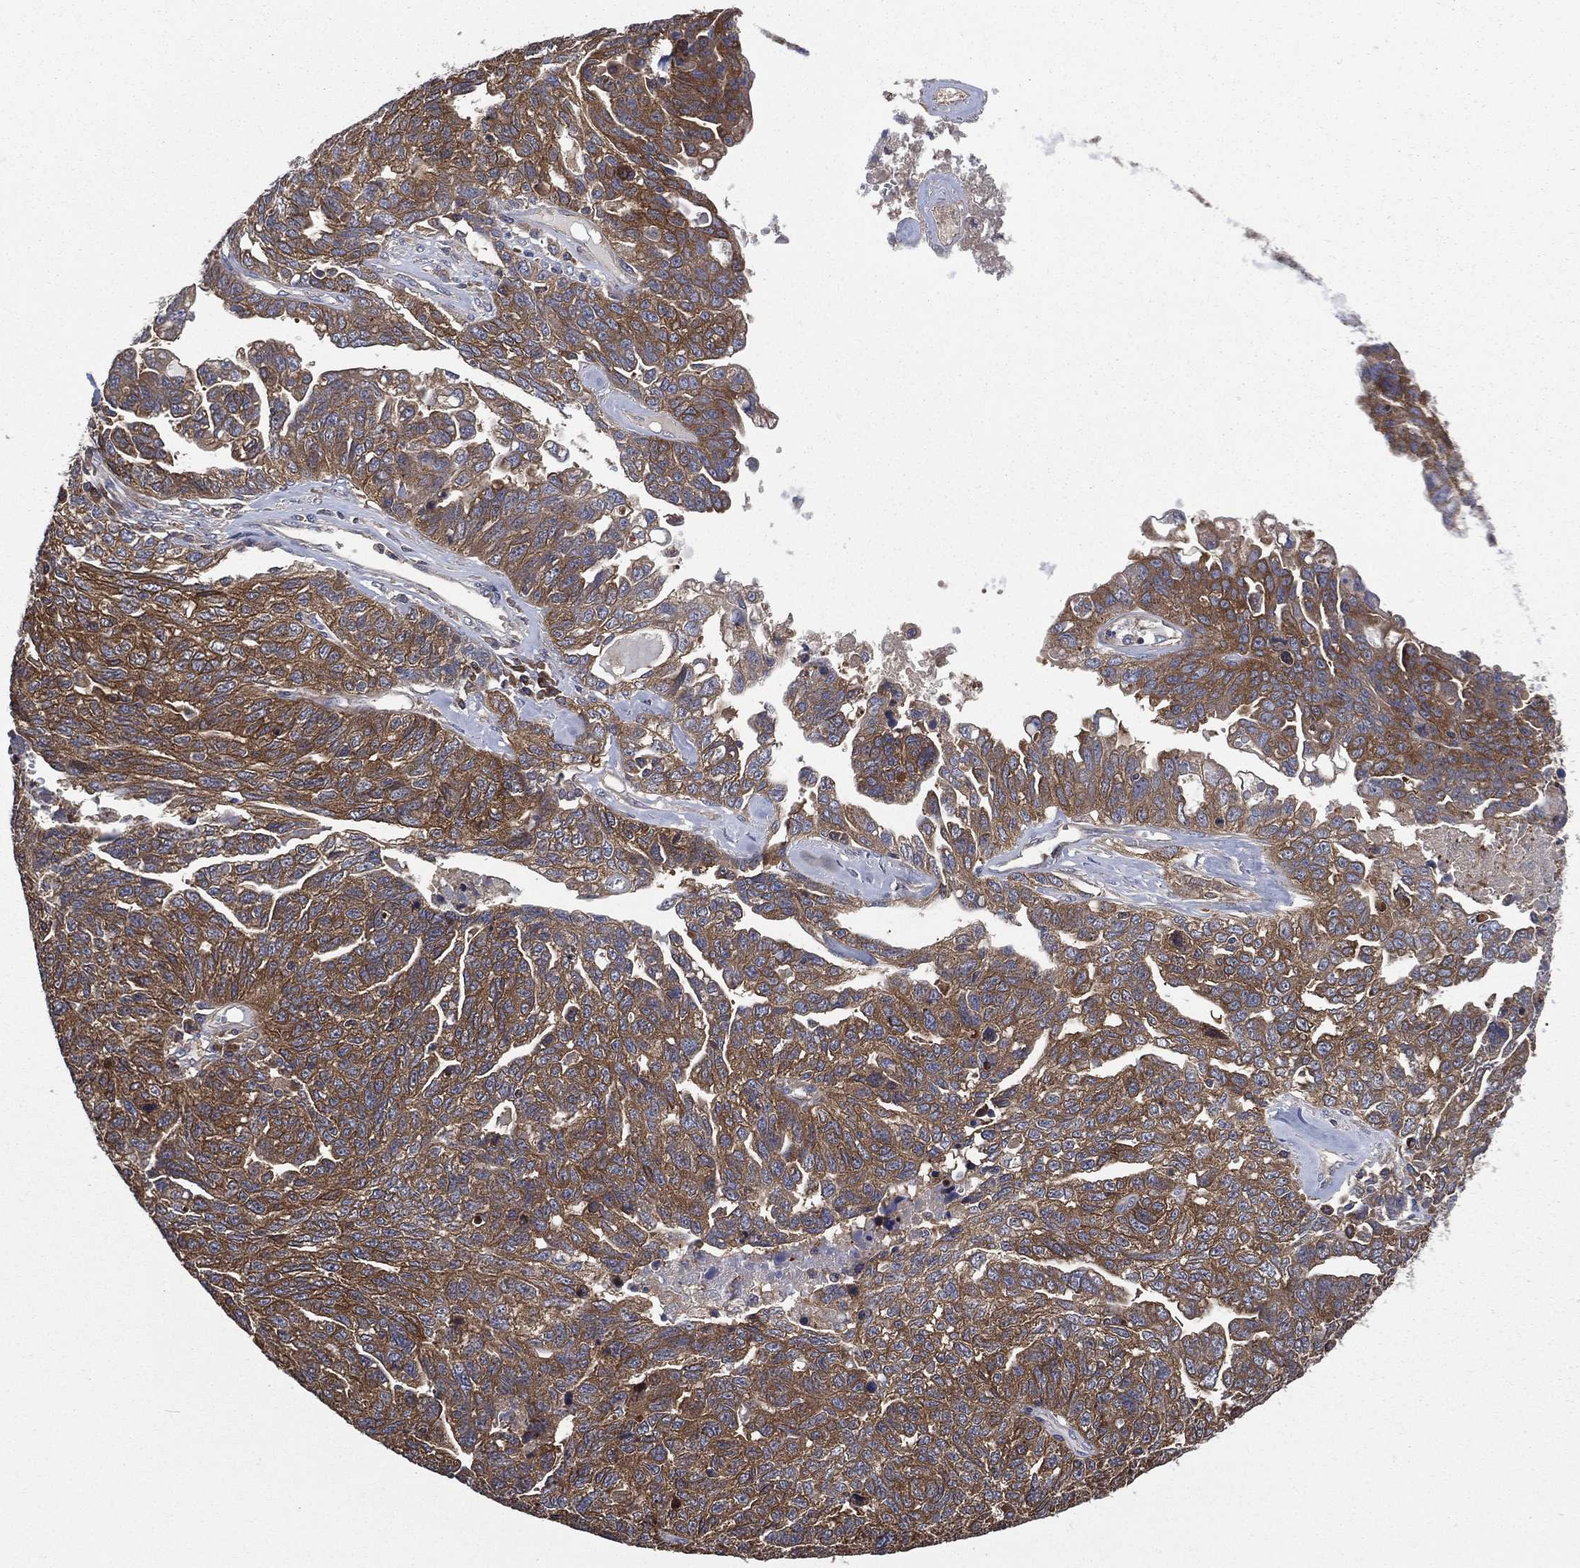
{"staining": {"intensity": "strong", "quantity": "25%-75%", "location": "cytoplasmic/membranous"}, "tissue": "ovarian cancer", "cell_type": "Tumor cells", "image_type": "cancer", "snomed": [{"axis": "morphology", "description": "Cystadenocarcinoma, serous, NOS"}, {"axis": "topography", "description": "Ovary"}], "caption": "Tumor cells demonstrate strong cytoplasmic/membranous staining in about 25%-75% of cells in ovarian cancer (serous cystadenocarcinoma).", "gene": "SMPD3", "patient": {"sex": "female", "age": 71}}